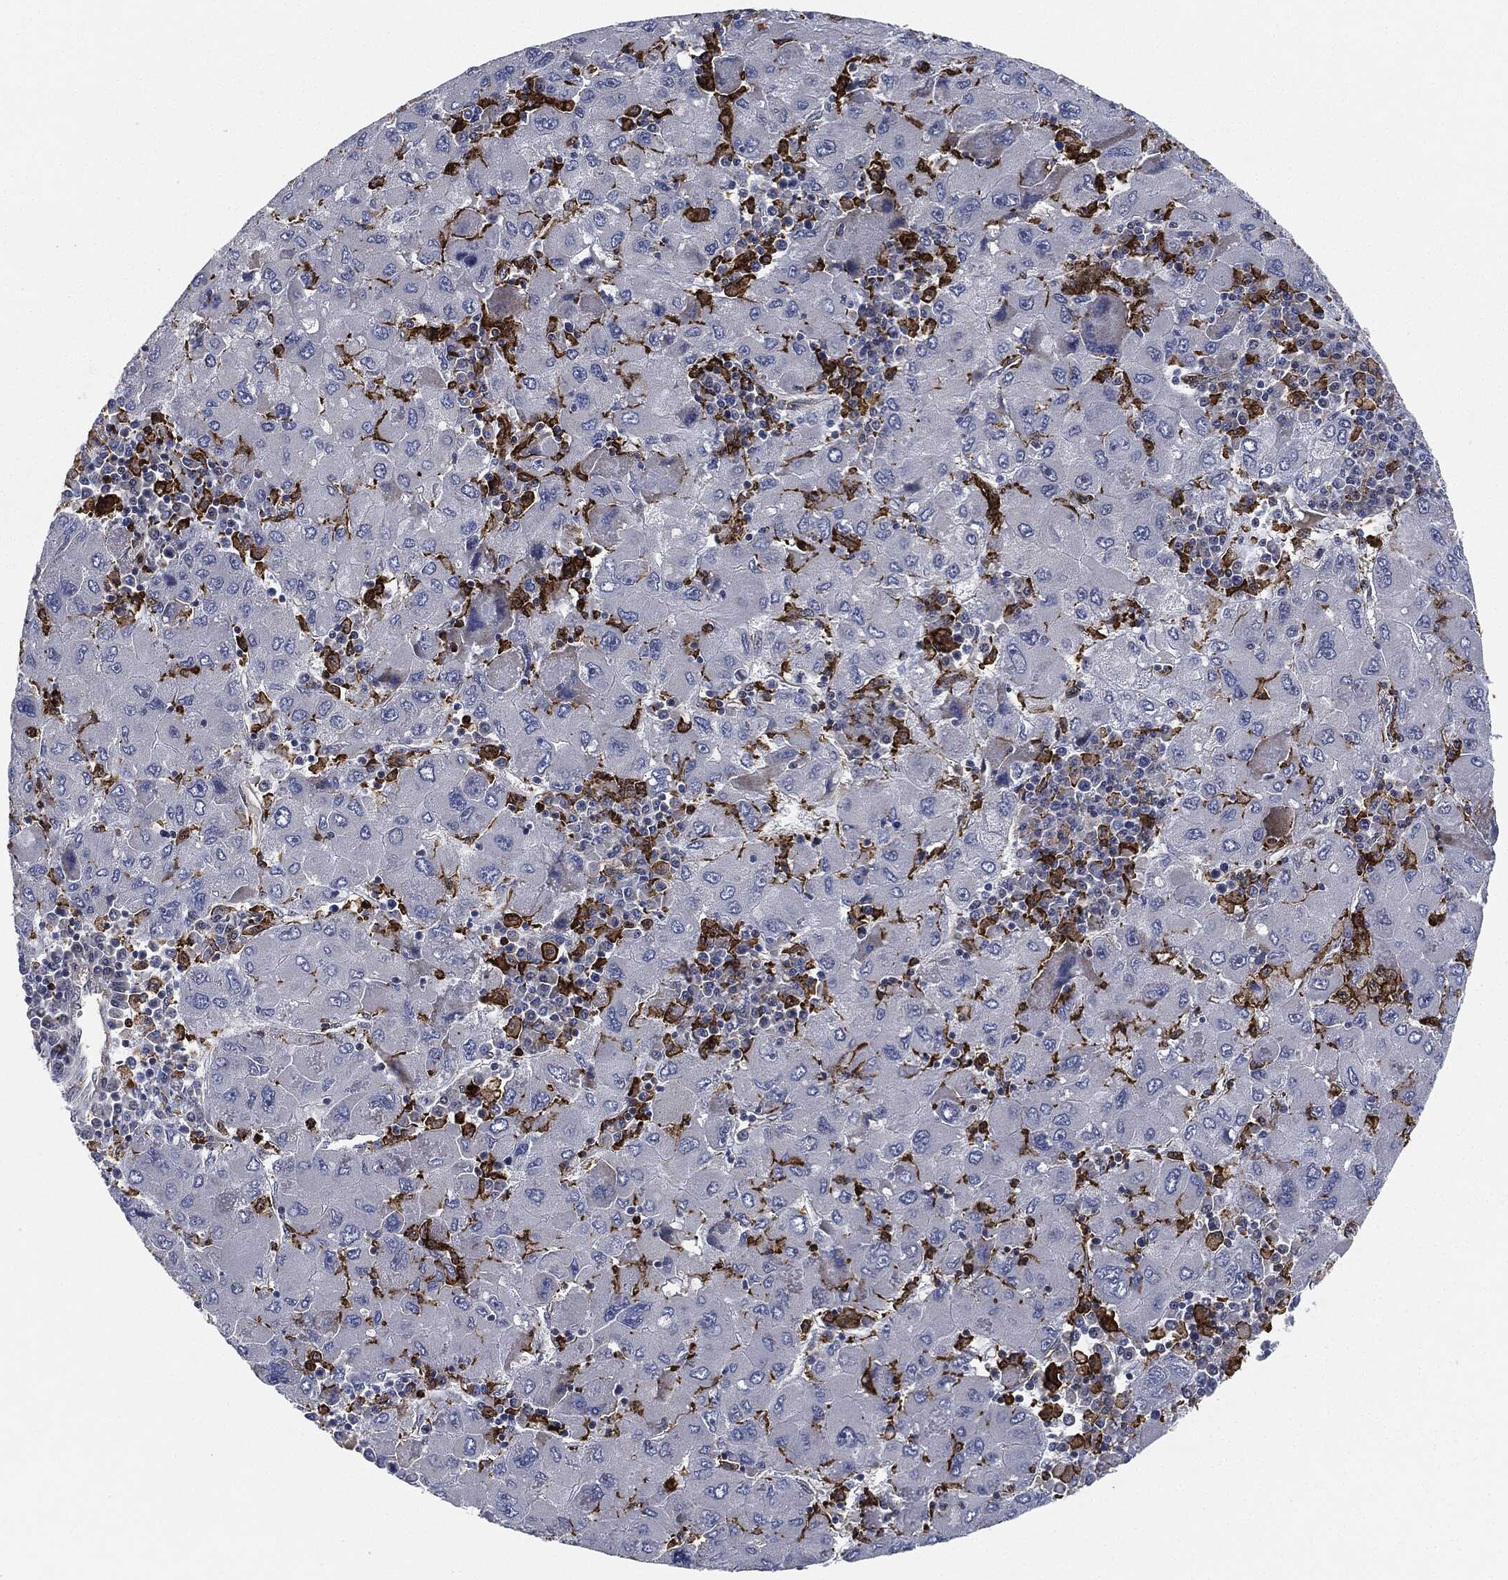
{"staining": {"intensity": "negative", "quantity": "none", "location": "none"}, "tissue": "liver cancer", "cell_type": "Tumor cells", "image_type": "cancer", "snomed": [{"axis": "morphology", "description": "Carcinoma, Hepatocellular, NOS"}, {"axis": "topography", "description": "Liver"}], "caption": "The photomicrograph demonstrates no significant expression in tumor cells of hepatocellular carcinoma (liver).", "gene": "NANOS3", "patient": {"sex": "male", "age": 75}}